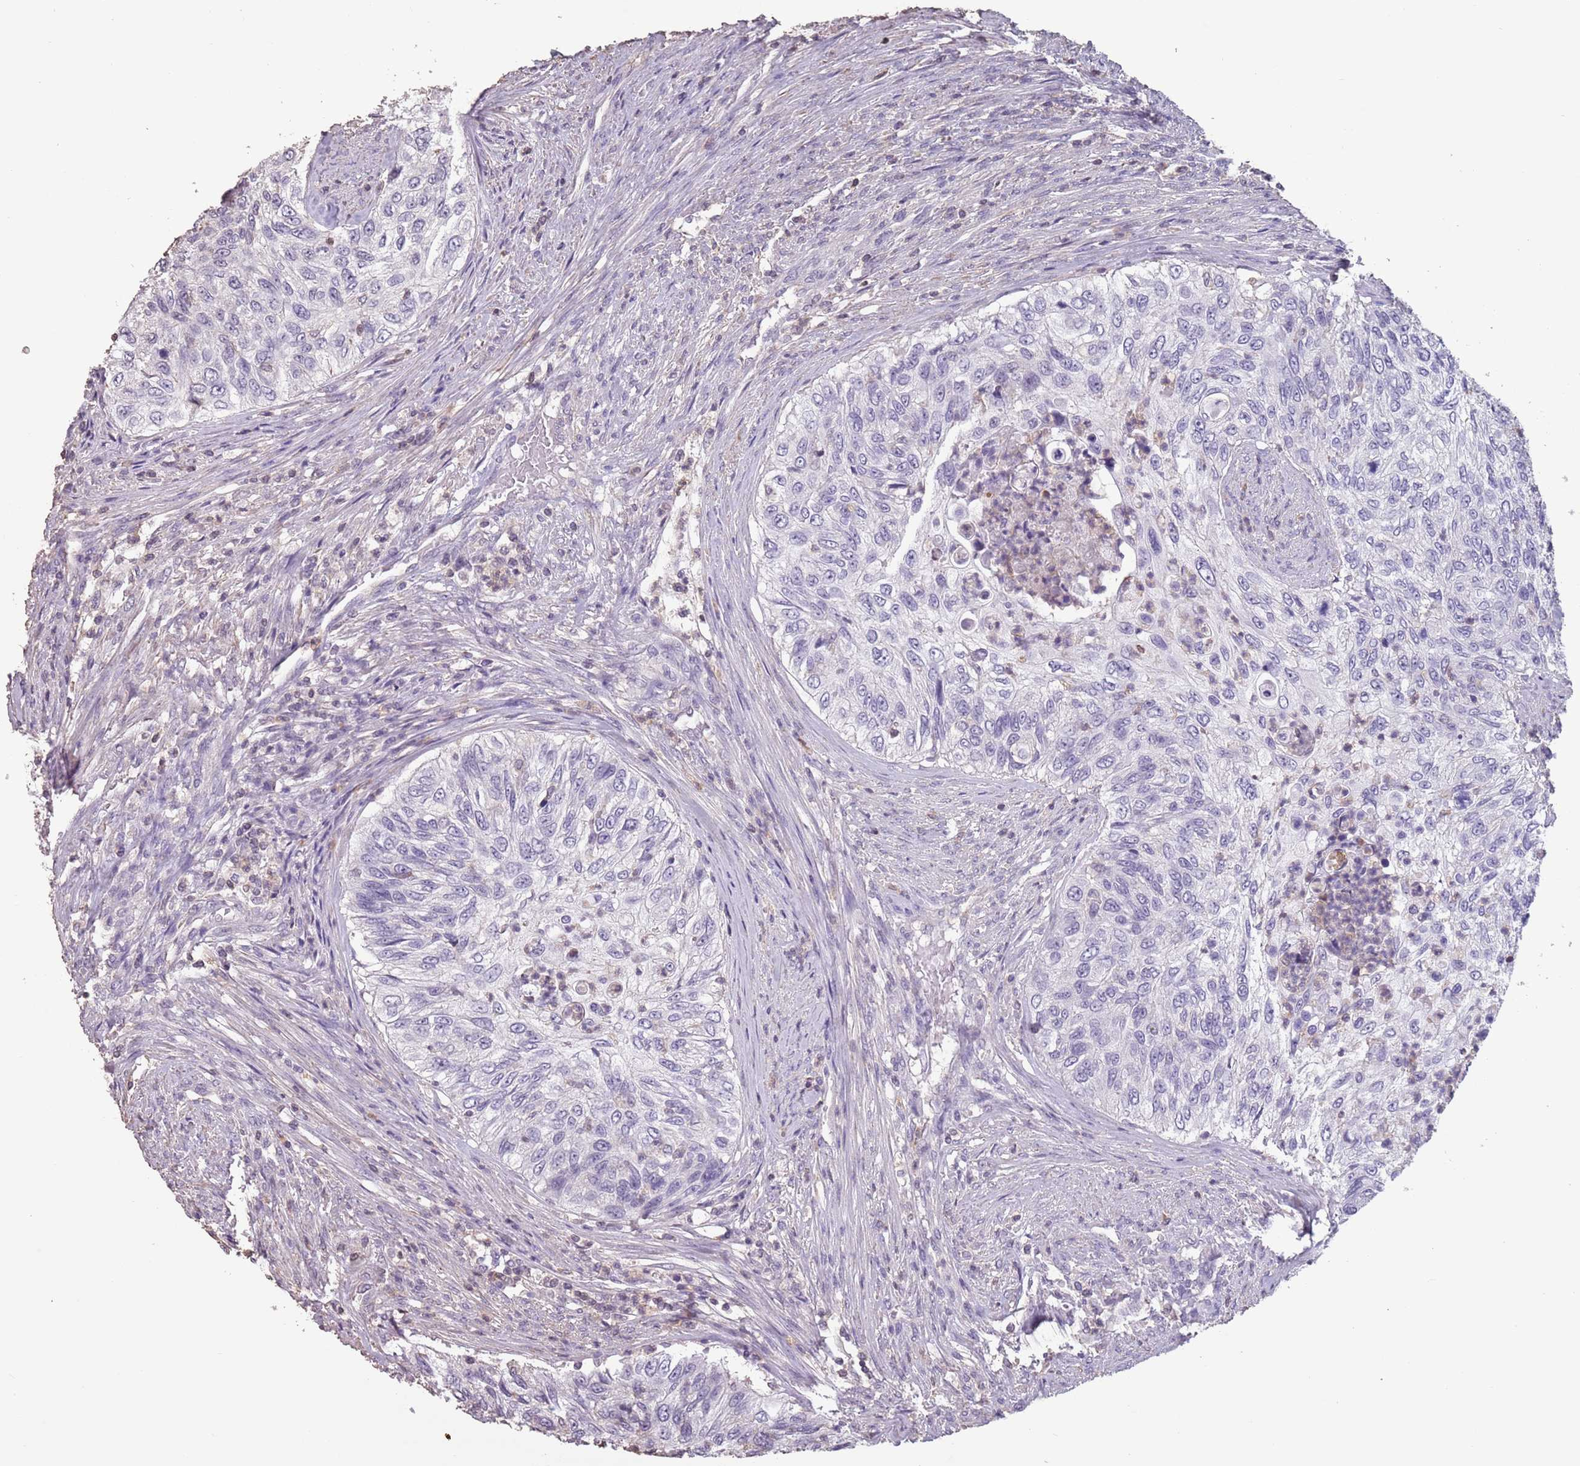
{"staining": {"intensity": "negative", "quantity": "none", "location": "none"}, "tissue": "urothelial cancer", "cell_type": "Tumor cells", "image_type": "cancer", "snomed": [{"axis": "morphology", "description": "Urothelial carcinoma, High grade"}, {"axis": "topography", "description": "Urinary bladder"}], "caption": "A high-resolution image shows immunohistochemistry staining of urothelial cancer, which shows no significant expression in tumor cells.", "gene": "SUN5", "patient": {"sex": "female", "age": 60}}